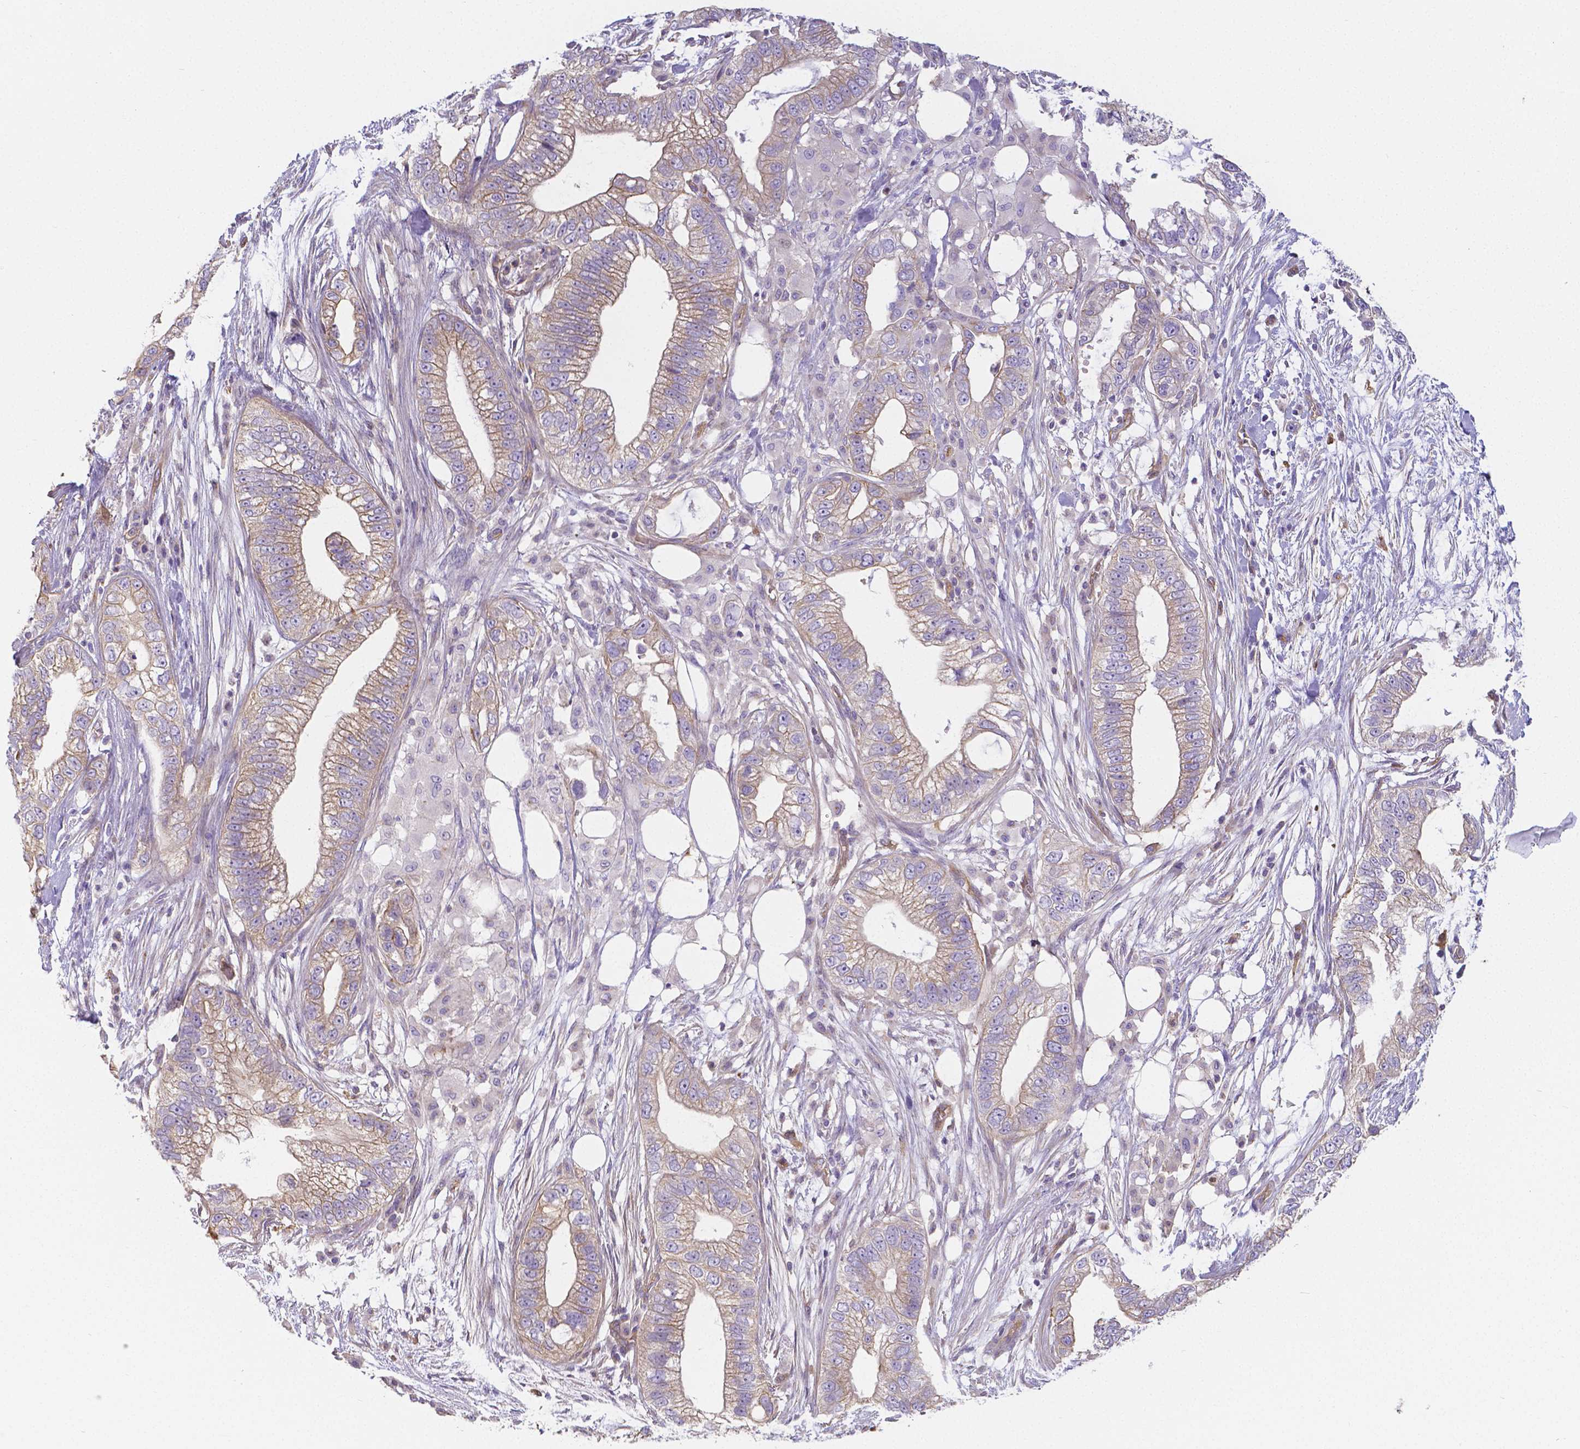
{"staining": {"intensity": "weak", "quantity": "25%-75%", "location": "cytoplasmic/membranous"}, "tissue": "pancreatic cancer", "cell_type": "Tumor cells", "image_type": "cancer", "snomed": [{"axis": "morphology", "description": "Adenocarcinoma, NOS"}, {"axis": "topography", "description": "Pancreas"}], "caption": "This is an image of IHC staining of pancreatic cancer, which shows weak expression in the cytoplasmic/membranous of tumor cells.", "gene": "CRMP1", "patient": {"sex": "male", "age": 70}}